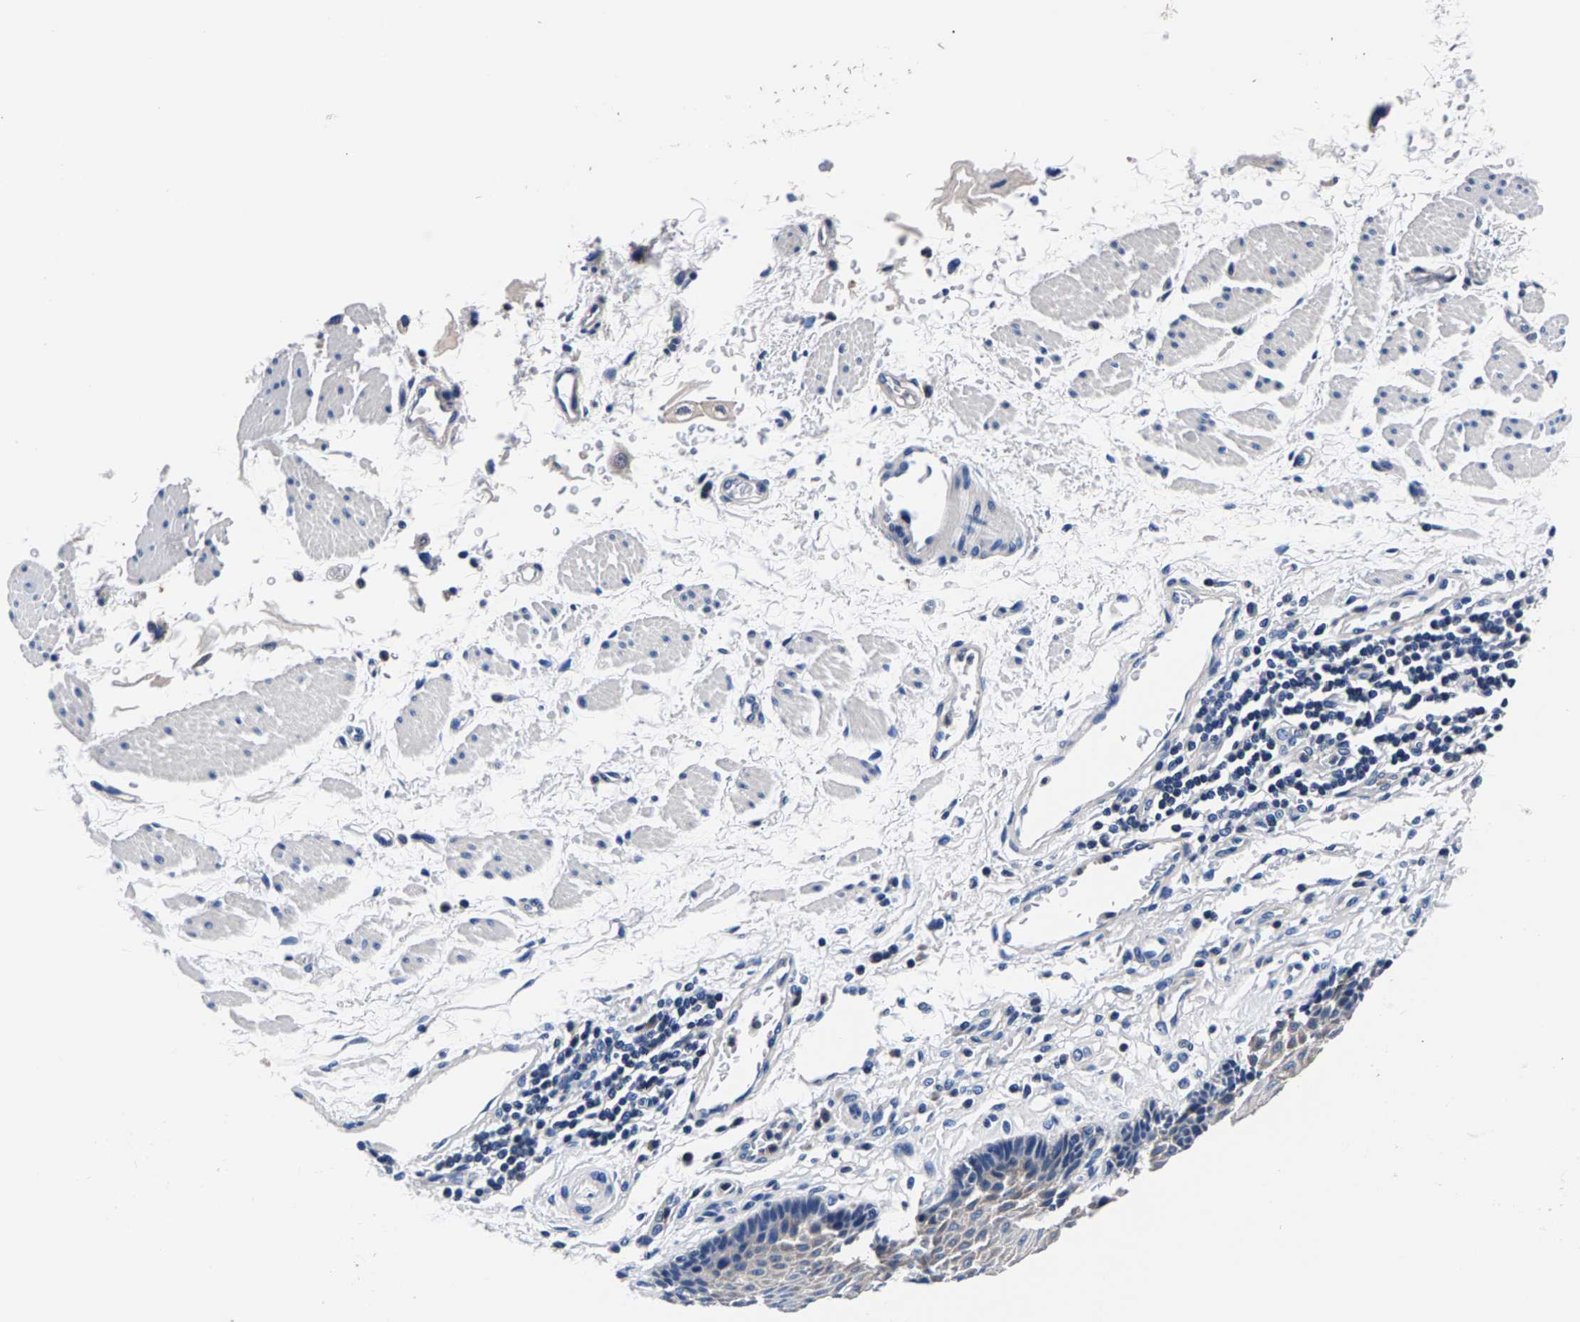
{"staining": {"intensity": "weak", "quantity": "<25%", "location": "cytoplasmic/membranous"}, "tissue": "esophagus", "cell_type": "Squamous epithelial cells", "image_type": "normal", "snomed": [{"axis": "morphology", "description": "Normal tissue, NOS"}, {"axis": "topography", "description": "Esophagus"}], "caption": "A histopathology image of esophagus stained for a protein exhibits no brown staining in squamous epithelial cells.", "gene": "PHF24", "patient": {"sex": "male", "age": 54}}